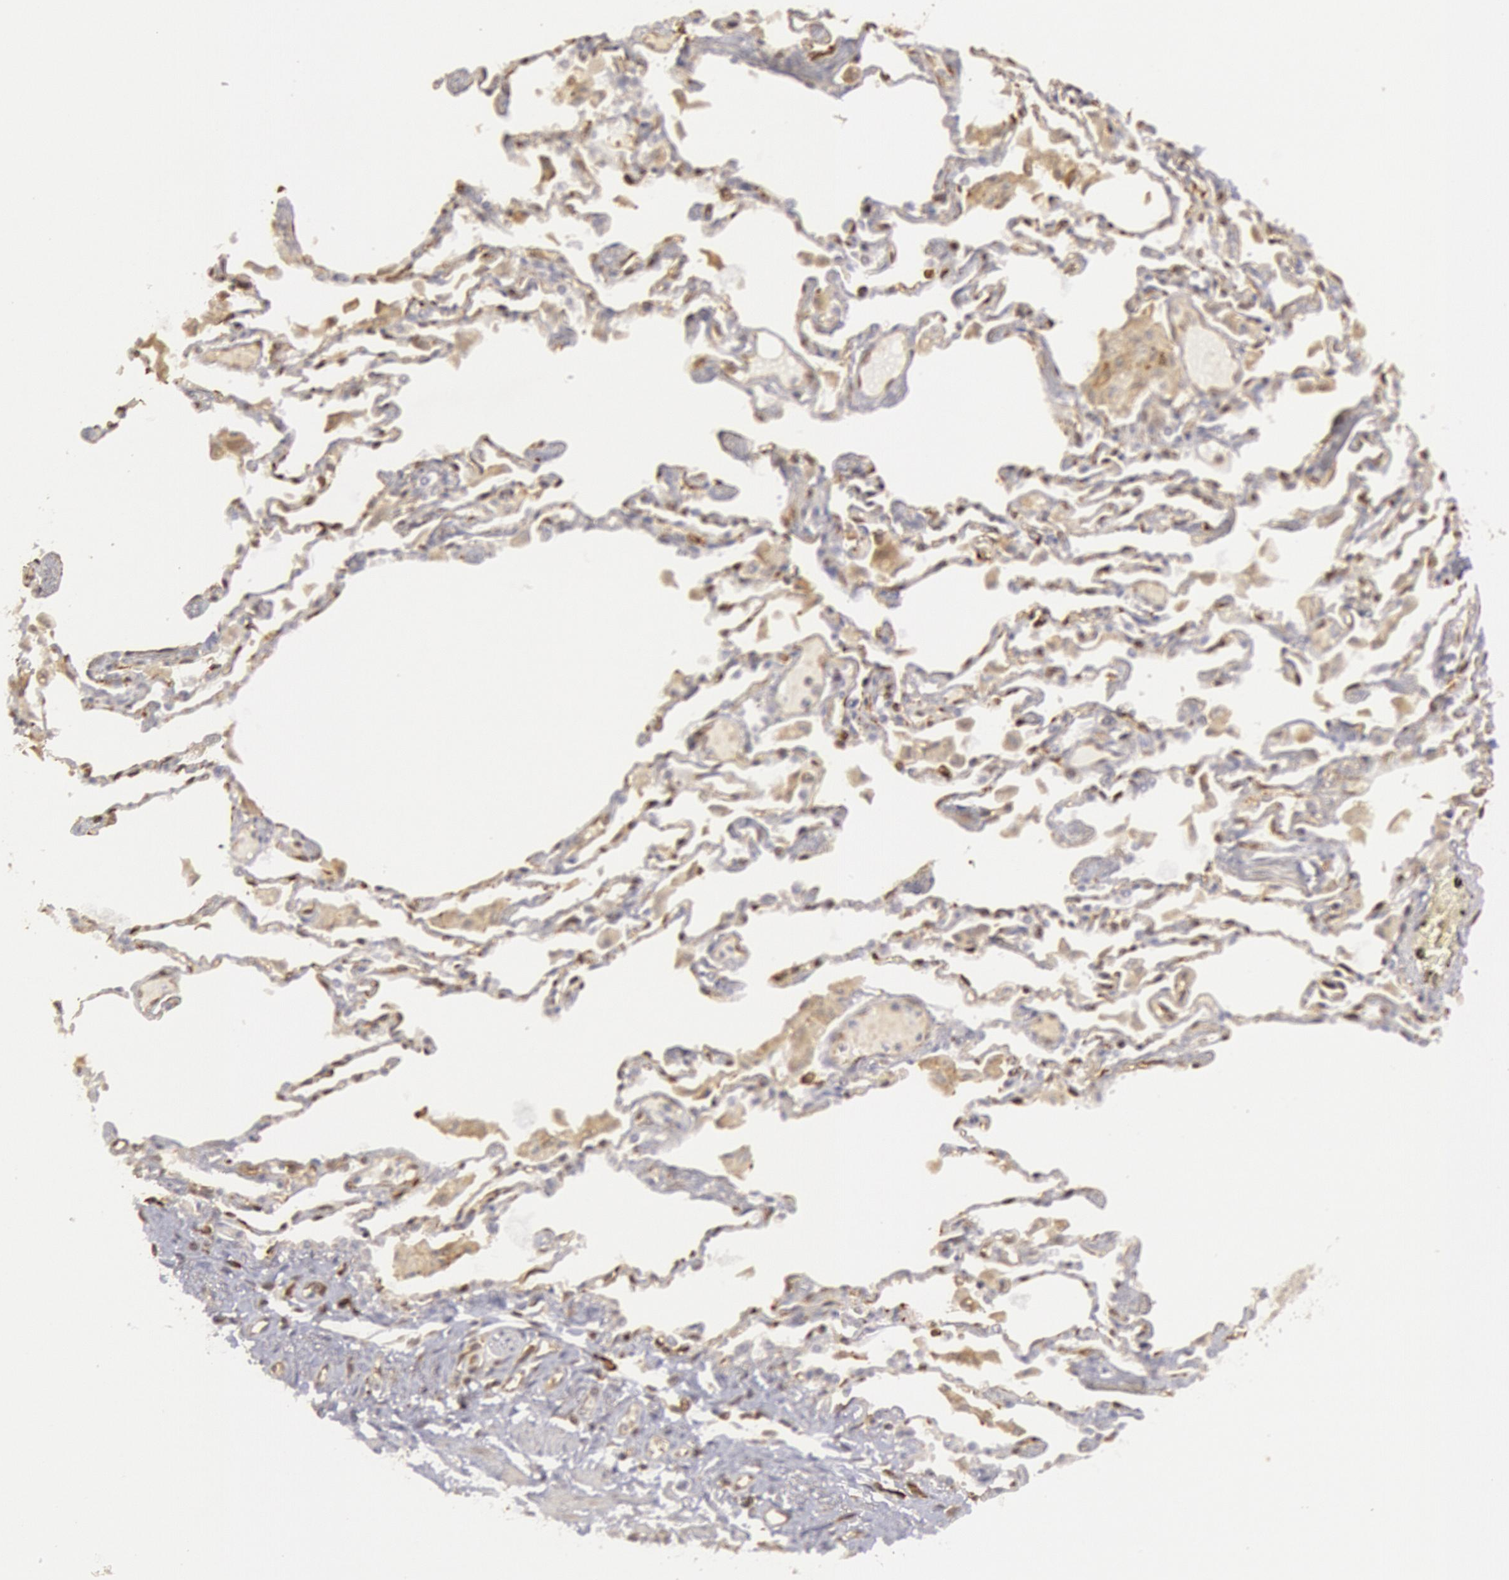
{"staining": {"intensity": "moderate", "quantity": "25%-75%", "location": "cytoplasmic/membranous"}, "tissue": "adipose tissue", "cell_type": "Adipocytes", "image_type": "normal", "snomed": [{"axis": "morphology", "description": "Normal tissue, NOS"}, {"axis": "morphology", "description": "Adenocarcinoma, NOS"}, {"axis": "topography", "description": "Cartilage tissue"}, {"axis": "topography", "description": "Lung"}], "caption": "A histopathology image of human adipose tissue stained for a protein reveals moderate cytoplasmic/membranous brown staining in adipocytes. The staining was performed using DAB (3,3'-diaminobenzidine), with brown indicating positive protein expression. Nuclei are stained blue with hematoxylin.", "gene": "ENSG00000250264", "patient": {"sex": "female", "age": 67}}